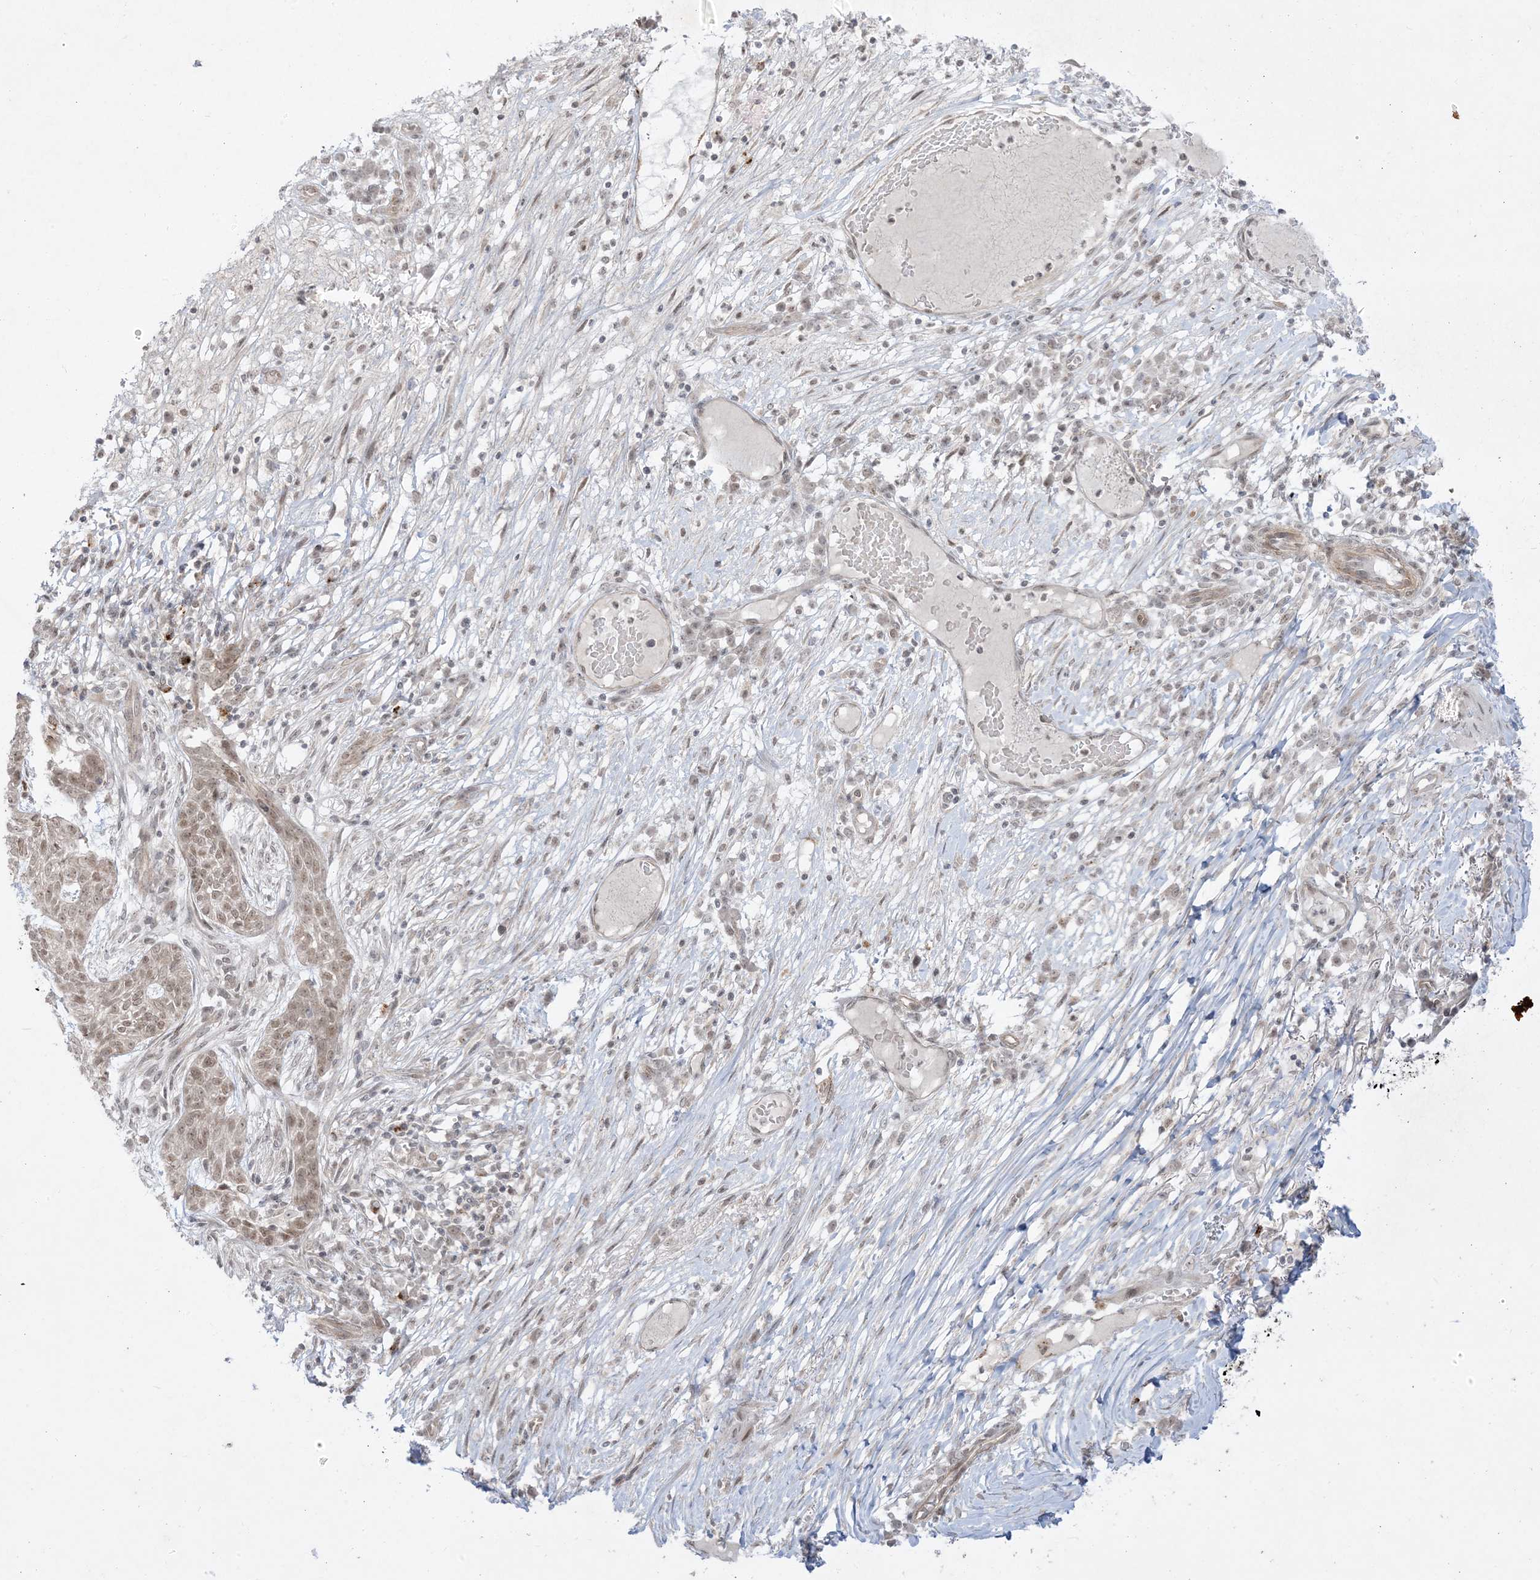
{"staining": {"intensity": "weak", "quantity": "25%-75%", "location": "nuclear"}, "tissue": "skin cancer", "cell_type": "Tumor cells", "image_type": "cancer", "snomed": [{"axis": "morphology", "description": "Normal tissue, NOS"}, {"axis": "morphology", "description": "Basal cell carcinoma"}, {"axis": "topography", "description": "Skin"}], "caption": "This histopathology image exhibits IHC staining of human basal cell carcinoma (skin), with low weak nuclear staining in about 25%-75% of tumor cells.", "gene": "PTK6", "patient": {"sex": "male", "age": 64}}